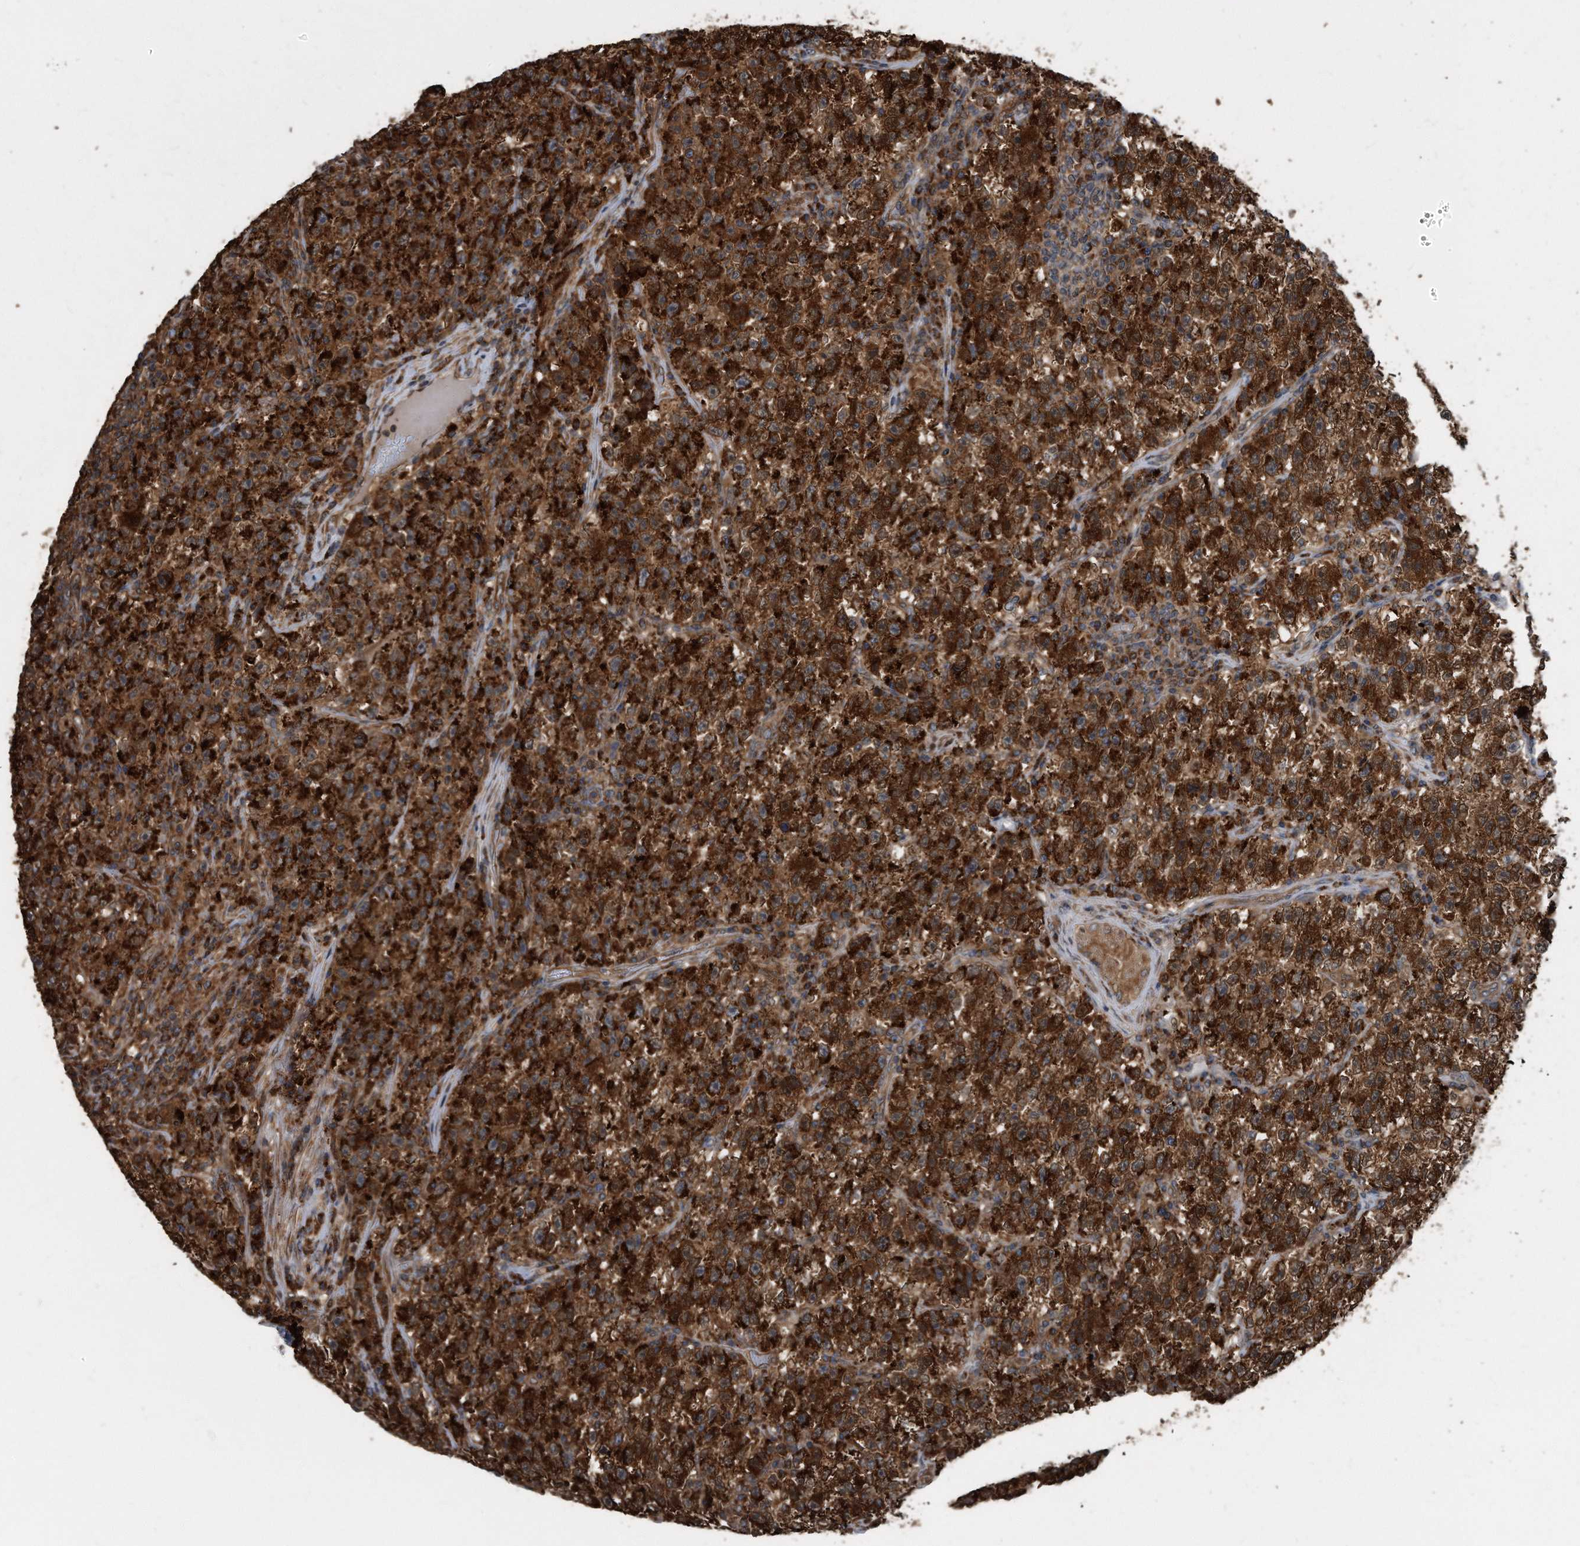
{"staining": {"intensity": "strong", "quantity": ">75%", "location": "cytoplasmic/membranous"}, "tissue": "testis cancer", "cell_type": "Tumor cells", "image_type": "cancer", "snomed": [{"axis": "morphology", "description": "Seminoma, NOS"}, {"axis": "topography", "description": "Testis"}], "caption": "Immunohistochemical staining of seminoma (testis) displays strong cytoplasmic/membranous protein positivity in approximately >75% of tumor cells. The protein of interest is stained brown, and the nuclei are stained in blue (DAB IHC with brightfield microscopy, high magnification).", "gene": "FAM136A", "patient": {"sex": "male", "age": 22}}